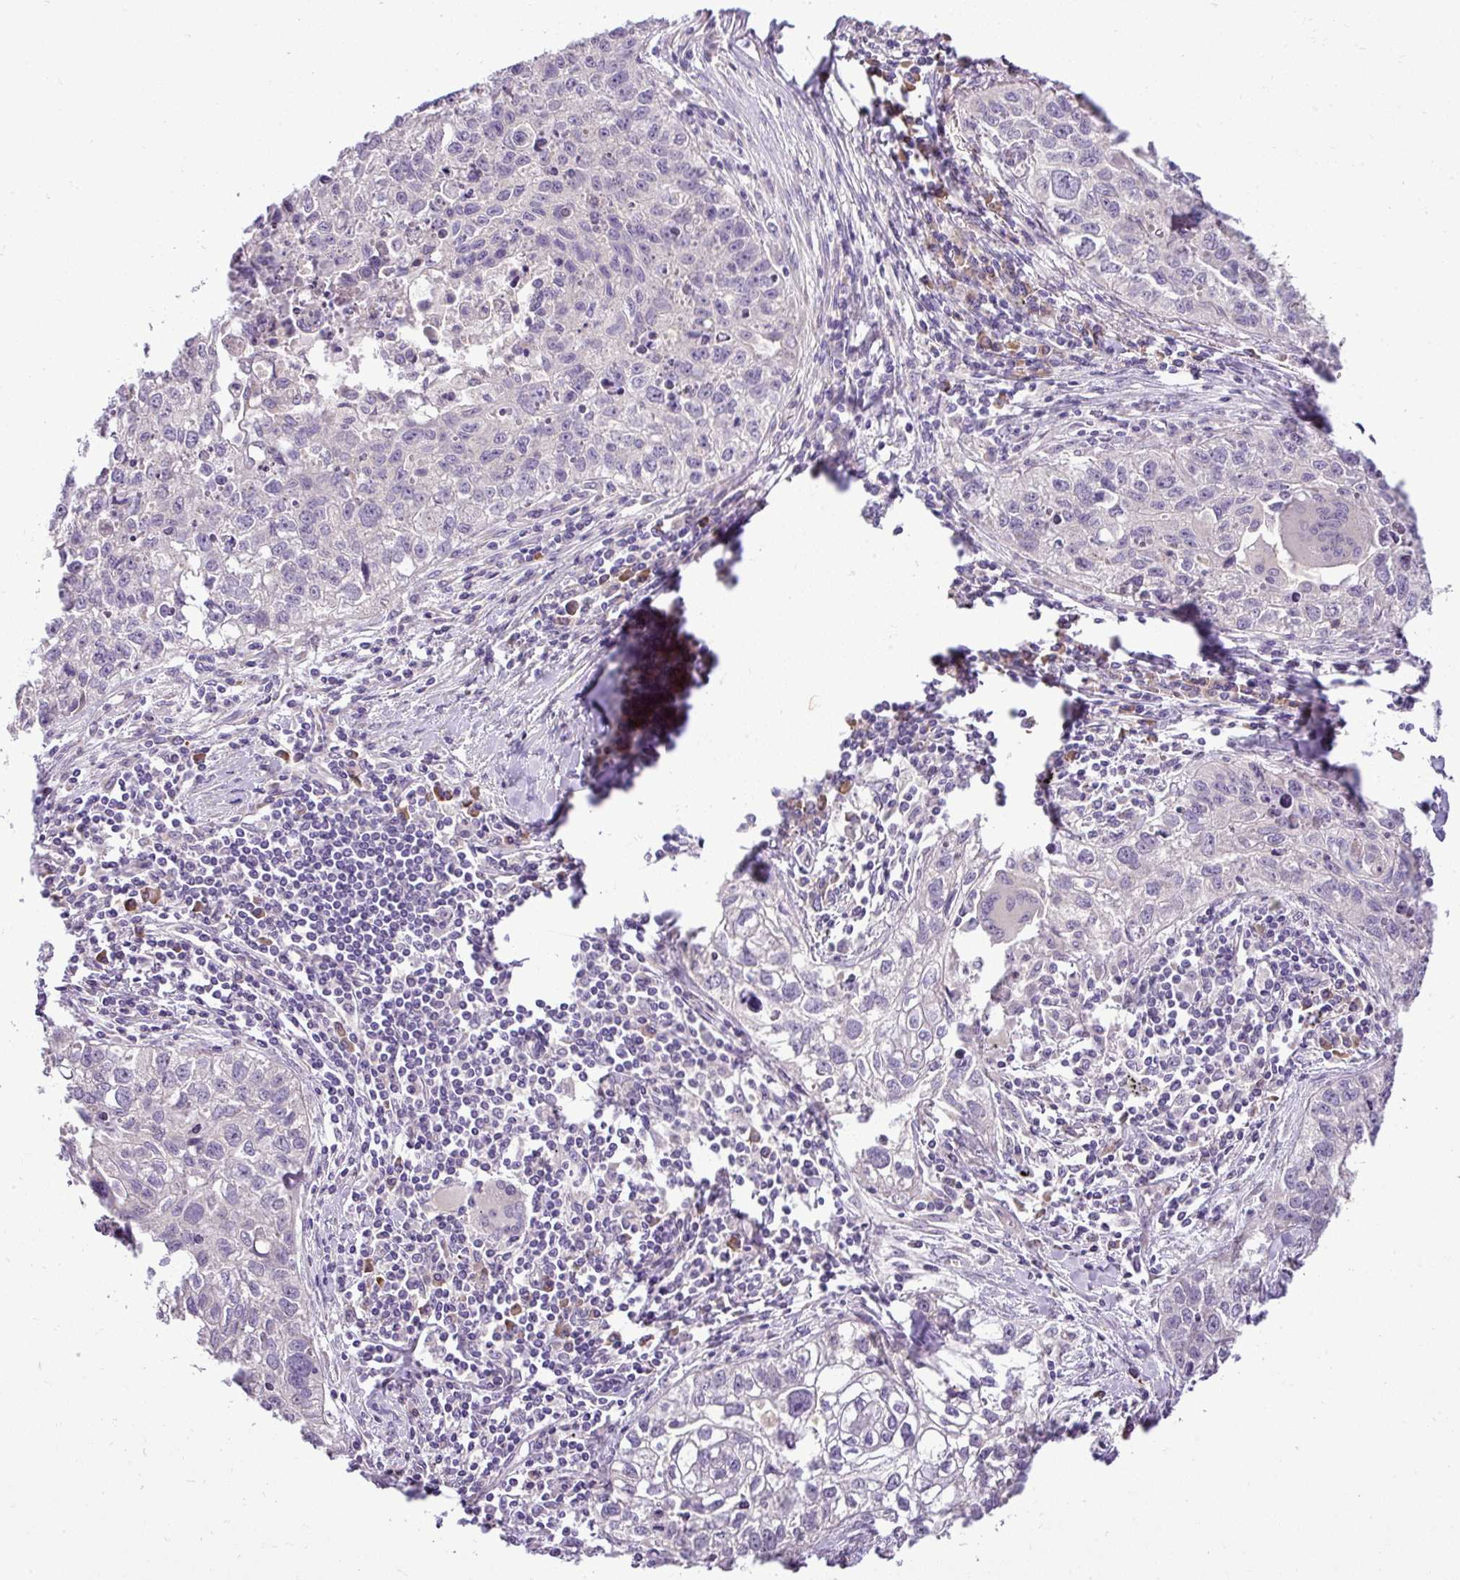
{"staining": {"intensity": "negative", "quantity": "none", "location": "none"}, "tissue": "lung cancer", "cell_type": "Tumor cells", "image_type": "cancer", "snomed": [{"axis": "morphology", "description": "Squamous cell carcinoma, NOS"}, {"axis": "topography", "description": "Lung"}], "caption": "Squamous cell carcinoma (lung) was stained to show a protein in brown. There is no significant staining in tumor cells.", "gene": "MOCS3", "patient": {"sex": "male", "age": 74}}